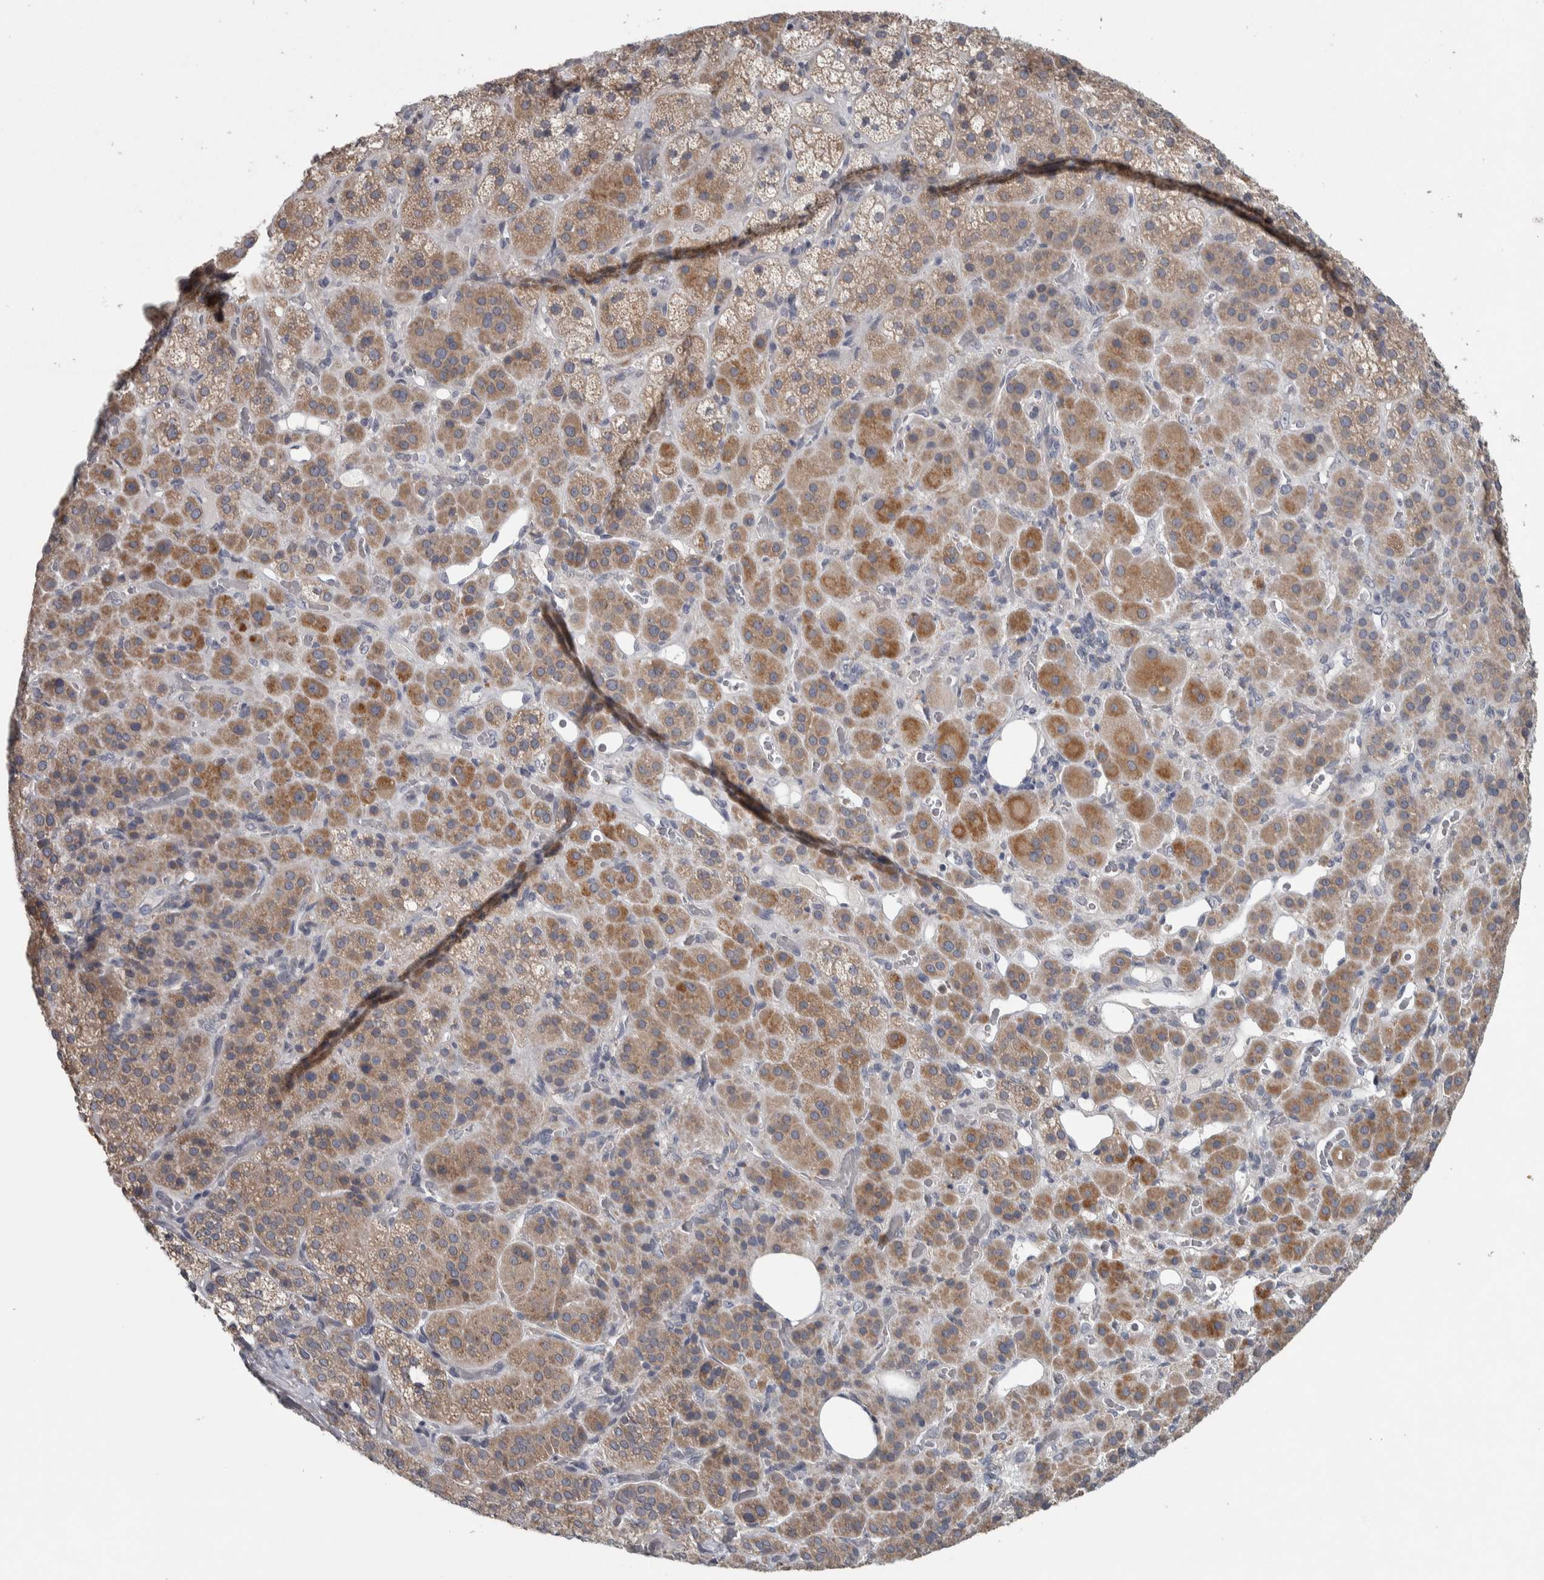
{"staining": {"intensity": "moderate", "quantity": ">75%", "location": "cytoplasmic/membranous"}, "tissue": "adrenal gland", "cell_type": "Glandular cells", "image_type": "normal", "snomed": [{"axis": "morphology", "description": "Normal tissue, NOS"}, {"axis": "topography", "description": "Adrenal gland"}], "caption": "A brown stain highlights moderate cytoplasmic/membranous positivity of a protein in glandular cells of benign human adrenal gland. The staining is performed using DAB (3,3'-diaminobenzidine) brown chromogen to label protein expression. The nuclei are counter-stained blue using hematoxylin.", "gene": "SRP68", "patient": {"sex": "male", "age": 57}}